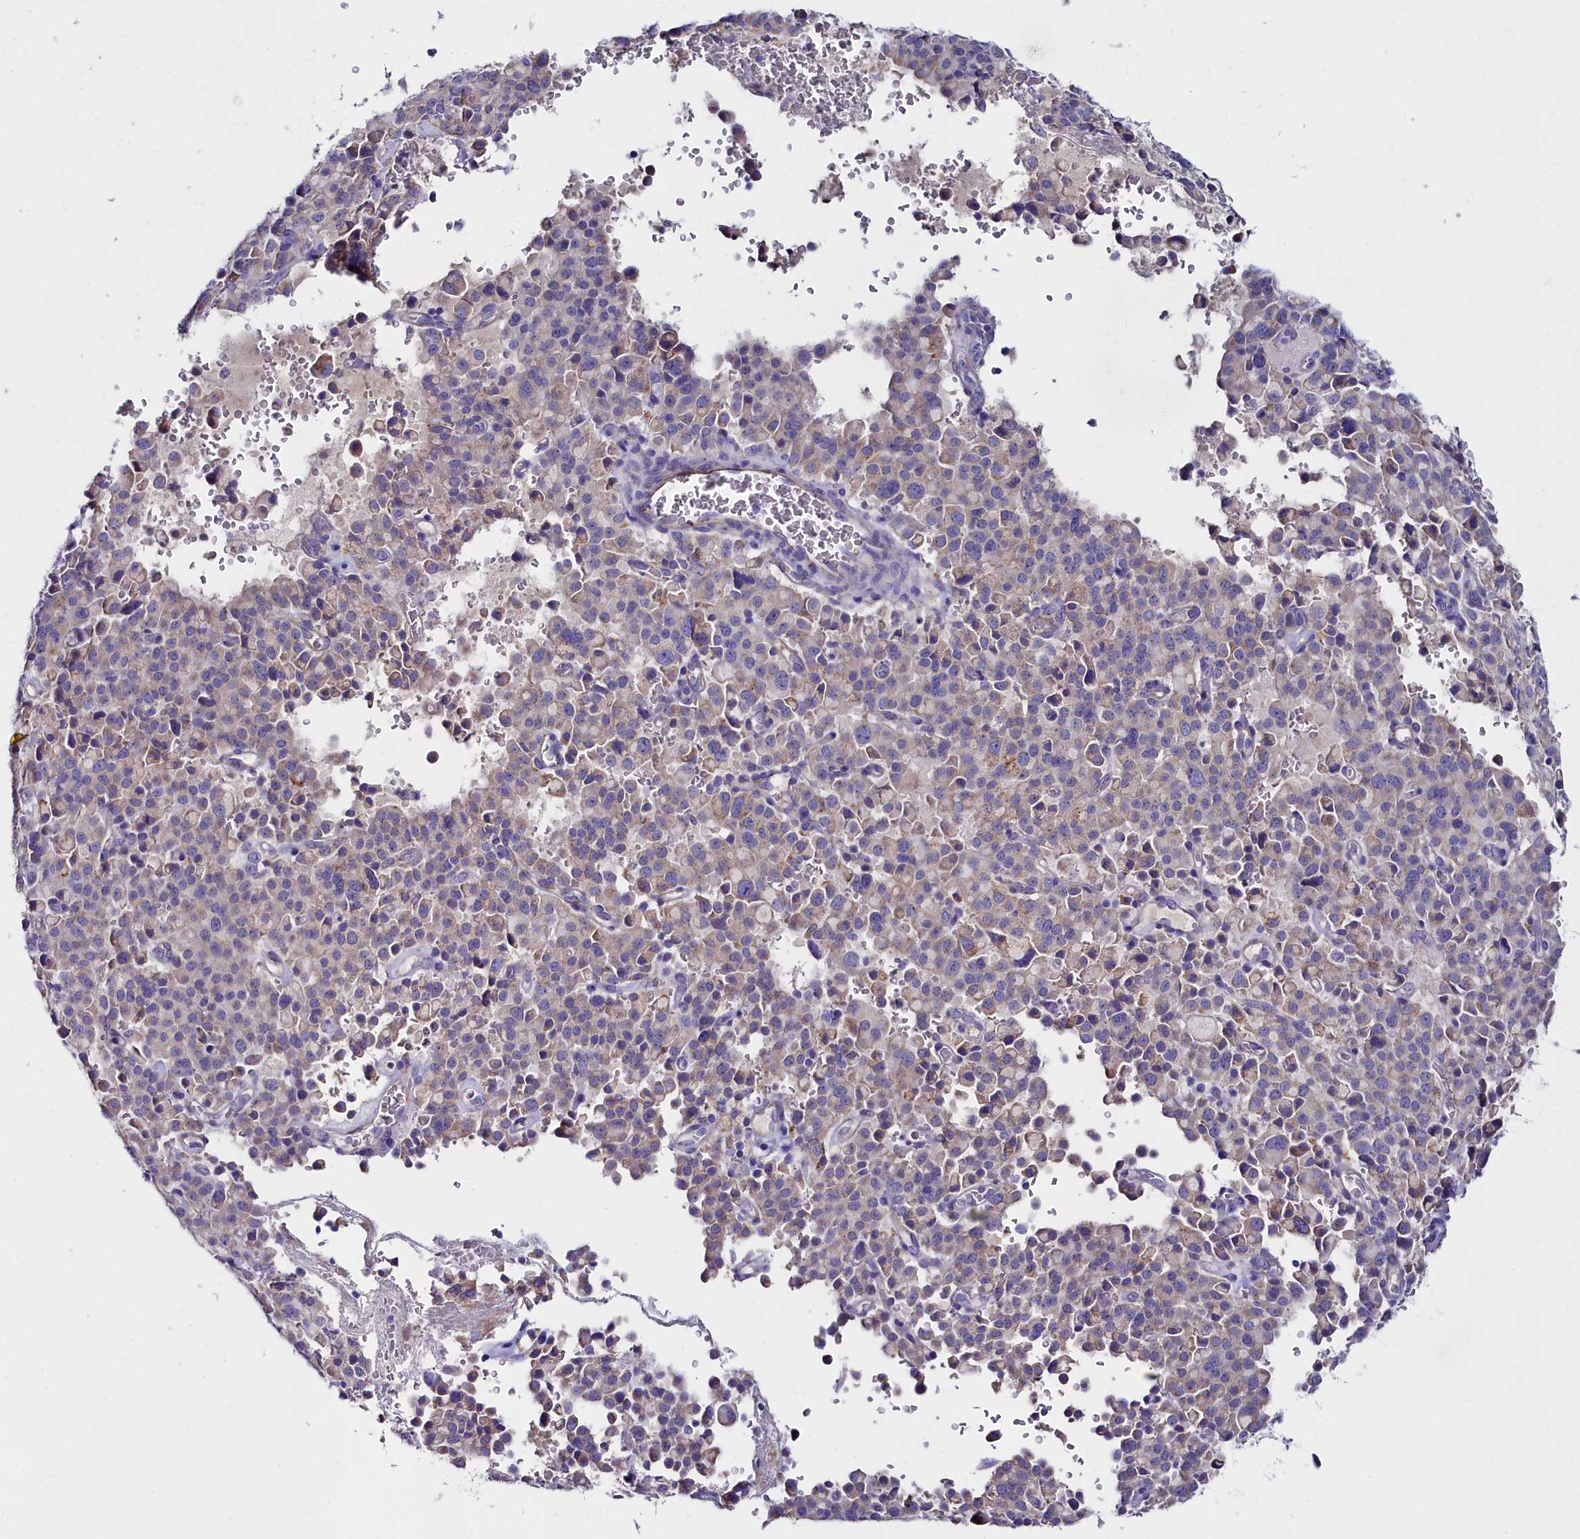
{"staining": {"intensity": "weak", "quantity": "25%-75%", "location": "cytoplasmic/membranous"}, "tissue": "pancreatic cancer", "cell_type": "Tumor cells", "image_type": "cancer", "snomed": [{"axis": "morphology", "description": "Adenocarcinoma, NOS"}, {"axis": "topography", "description": "Pancreas"}], "caption": "Tumor cells demonstrate low levels of weak cytoplasmic/membranous expression in about 25%-75% of cells in adenocarcinoma (pancreatic).", "gene": "SLC49A3", "patient": {"sex": "male", "age": 65}}